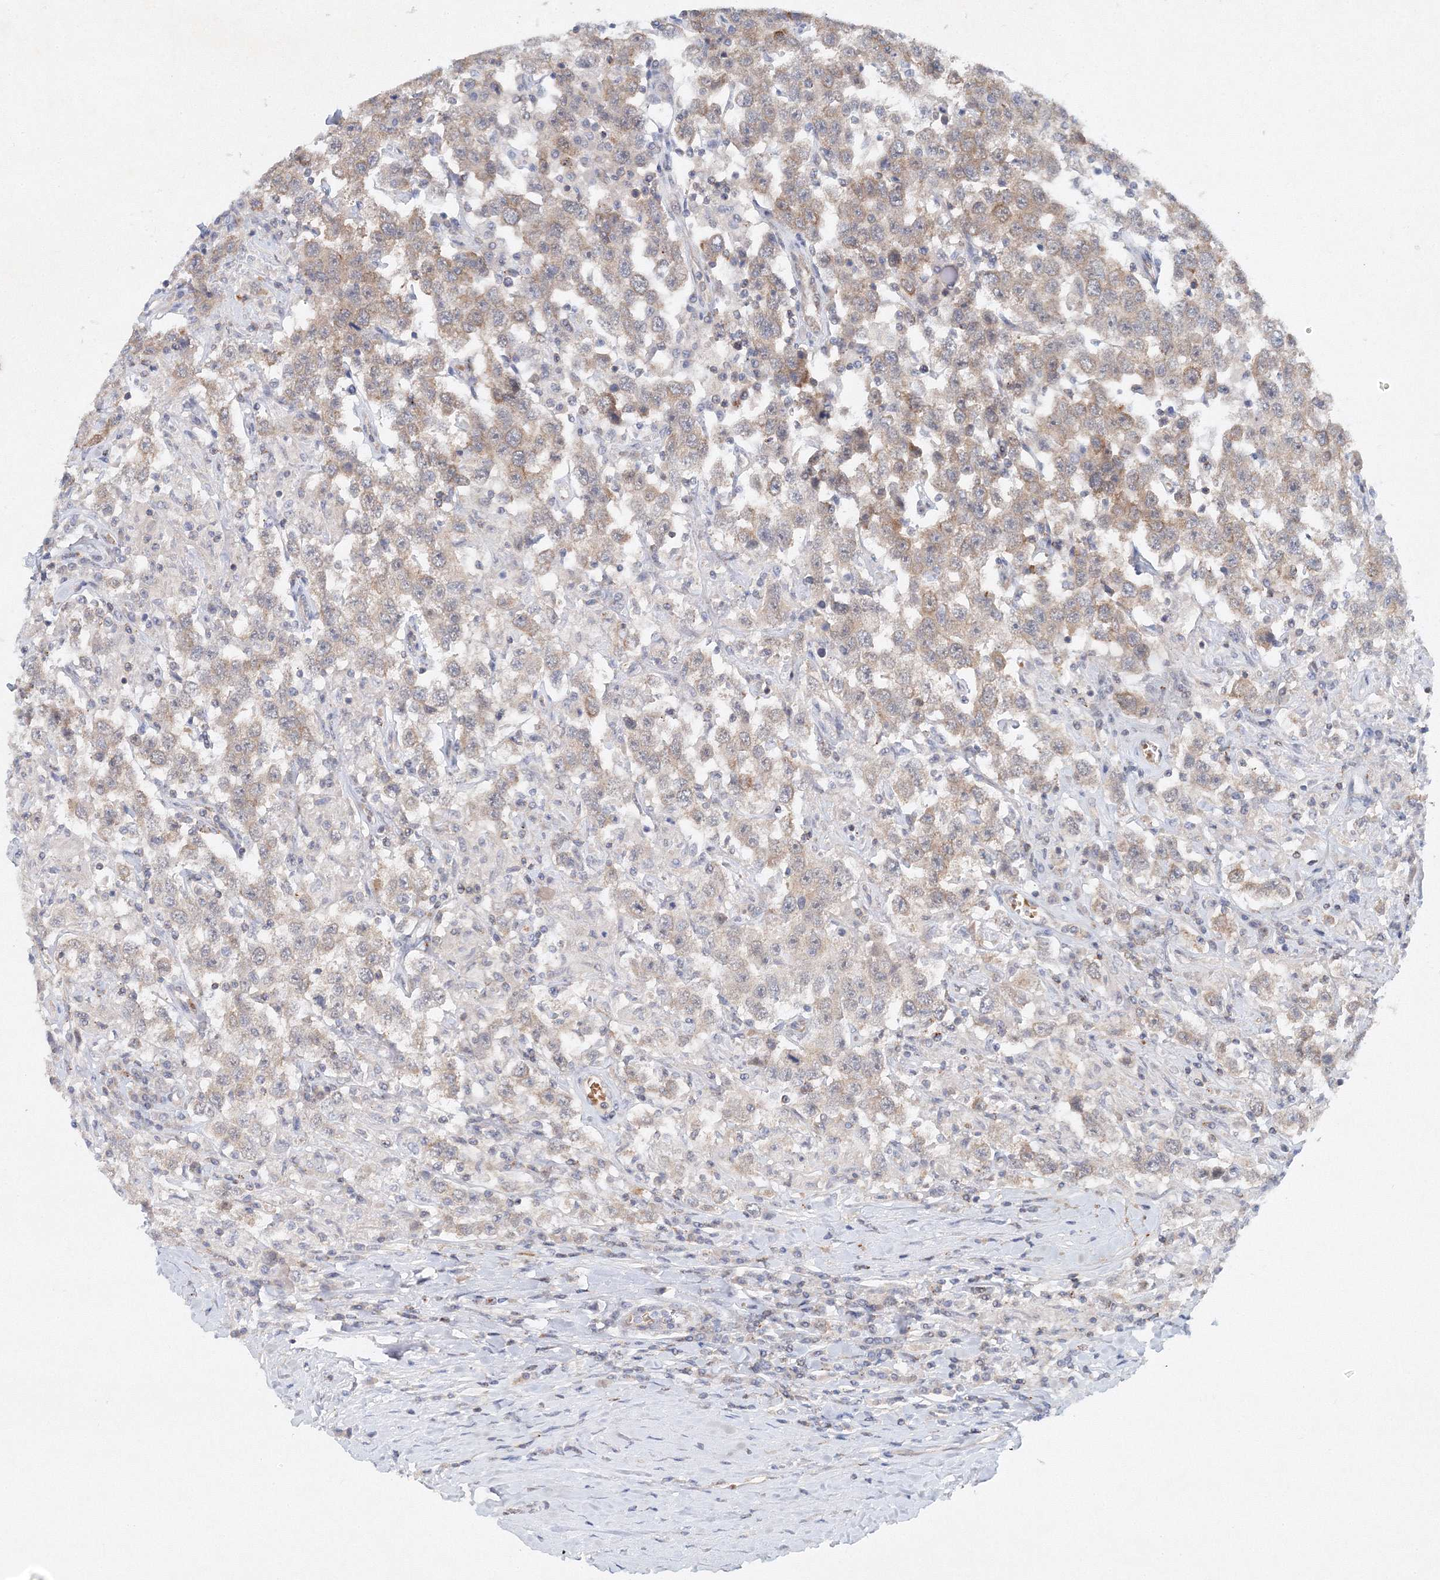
{"staining": {"intensity": "weak", "quantity": "25%-75%", "location": "cytoplasmic/membranous"}, "tissue": "testis cancer", "cell_type": "Tumor cells", "image_type": "cancer", "snomed": [{"axis": "morphology", "description": "Seminoma, NOS"}, {"axis": "topography", "description": "Testis"}], "caption": "Protein expression analysis of human seminoma (testis) reveals weak cytoplasmic/membranous expression in approximately 25%-75% of tumor cells.", "gene": "SH3BP5", "patient": {"sex": "male", "age": 41}}